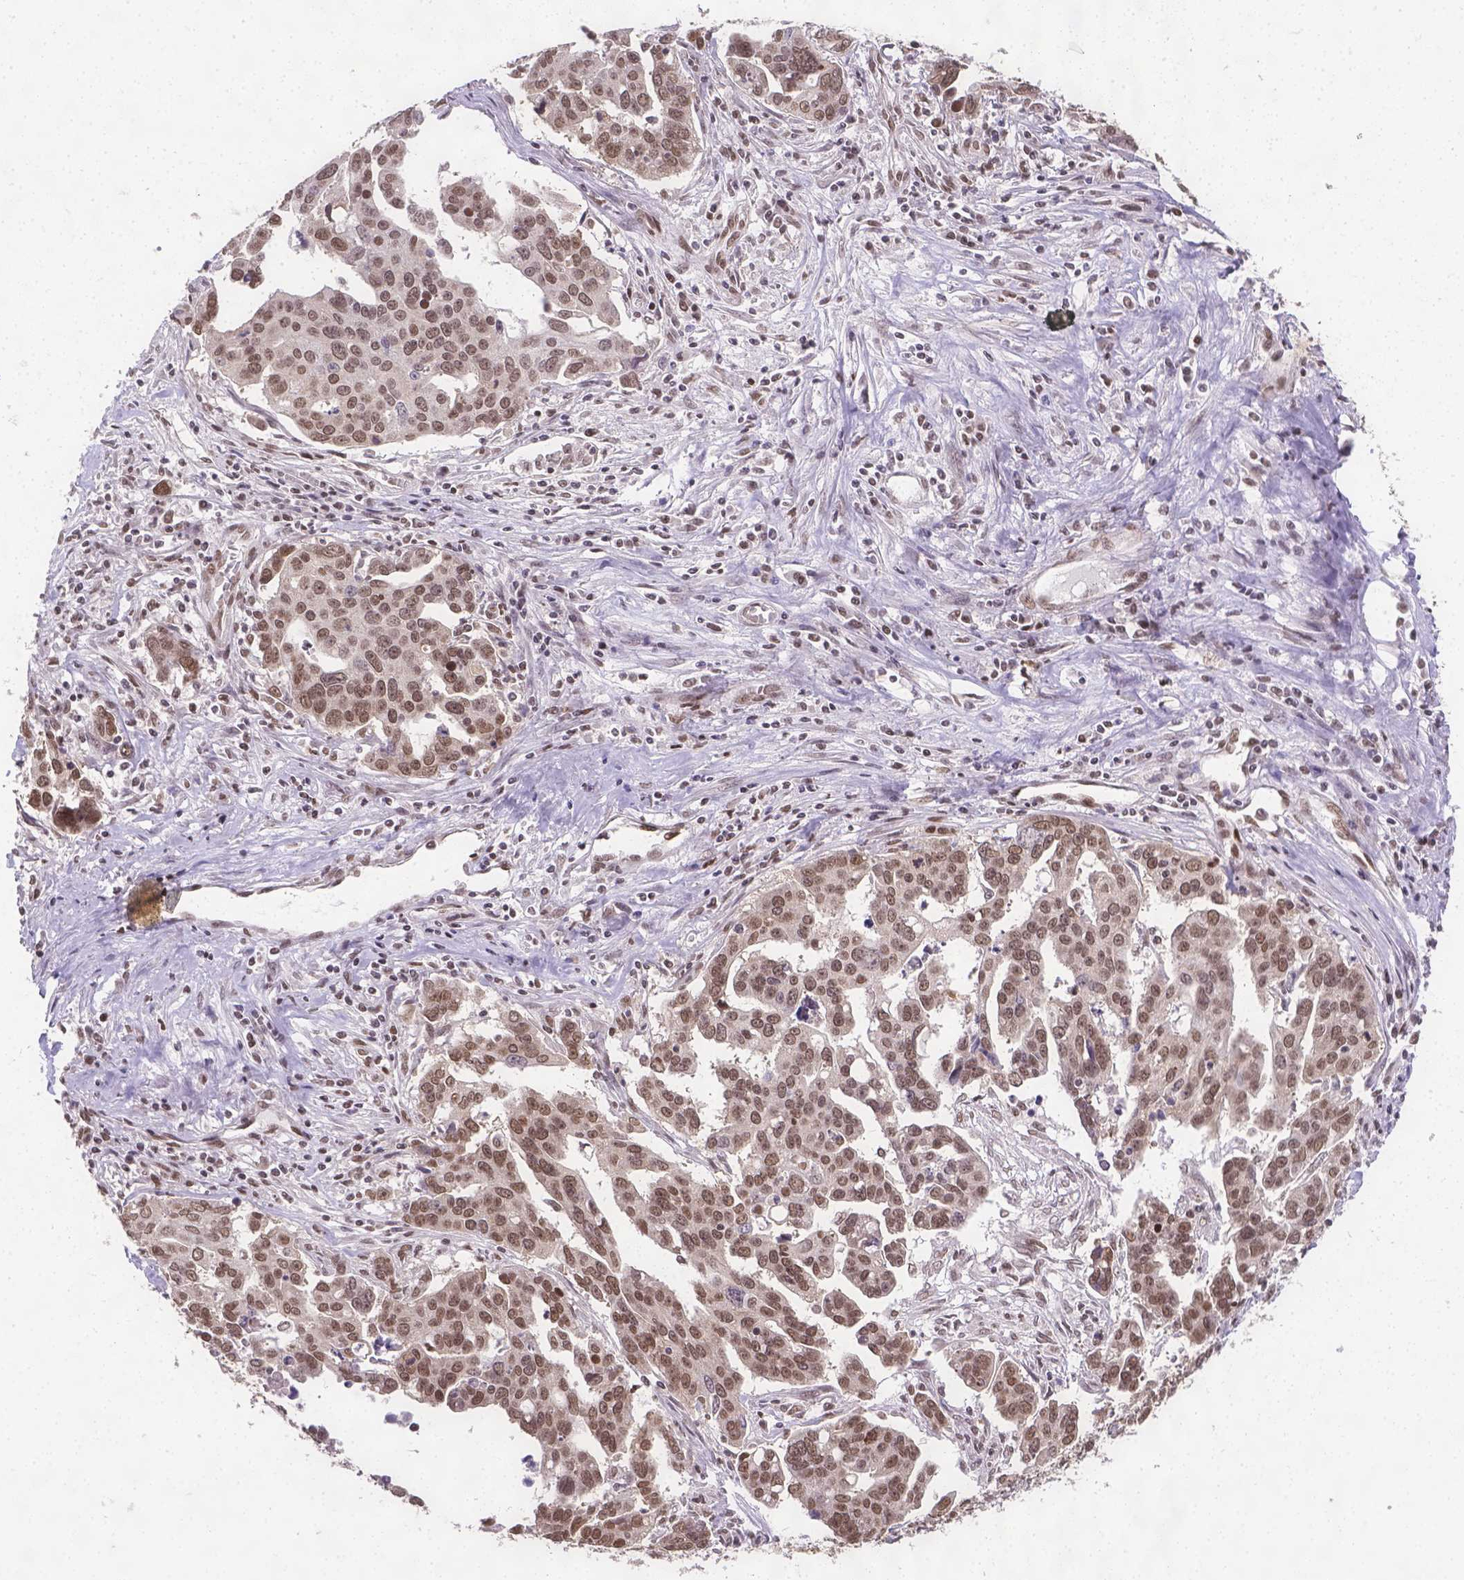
{"staining": {"intensity": "moderate", "quantity": ">75%", "location": "nuclear"}, "tissue": "ovarian cancer", "cell_type": "Tumor cells", "image_type": "cancer", "snomed": [{"axis": "morphology", "description": "Carcinoma, endometroid"}, {"axis": "topography", "description": "Ovary"}], "caption": "IHC image of neoplastic tissue: human endometroid carcinoma (ovarian) stained using immunohistochemistry demonstrates medium levels of moderate protein expression localized specifically in the nuclear of tumor cells, appearing as a nuclear brown color.", "gene": "FANCE", "patient": {"sex": "female", "age": 78}}